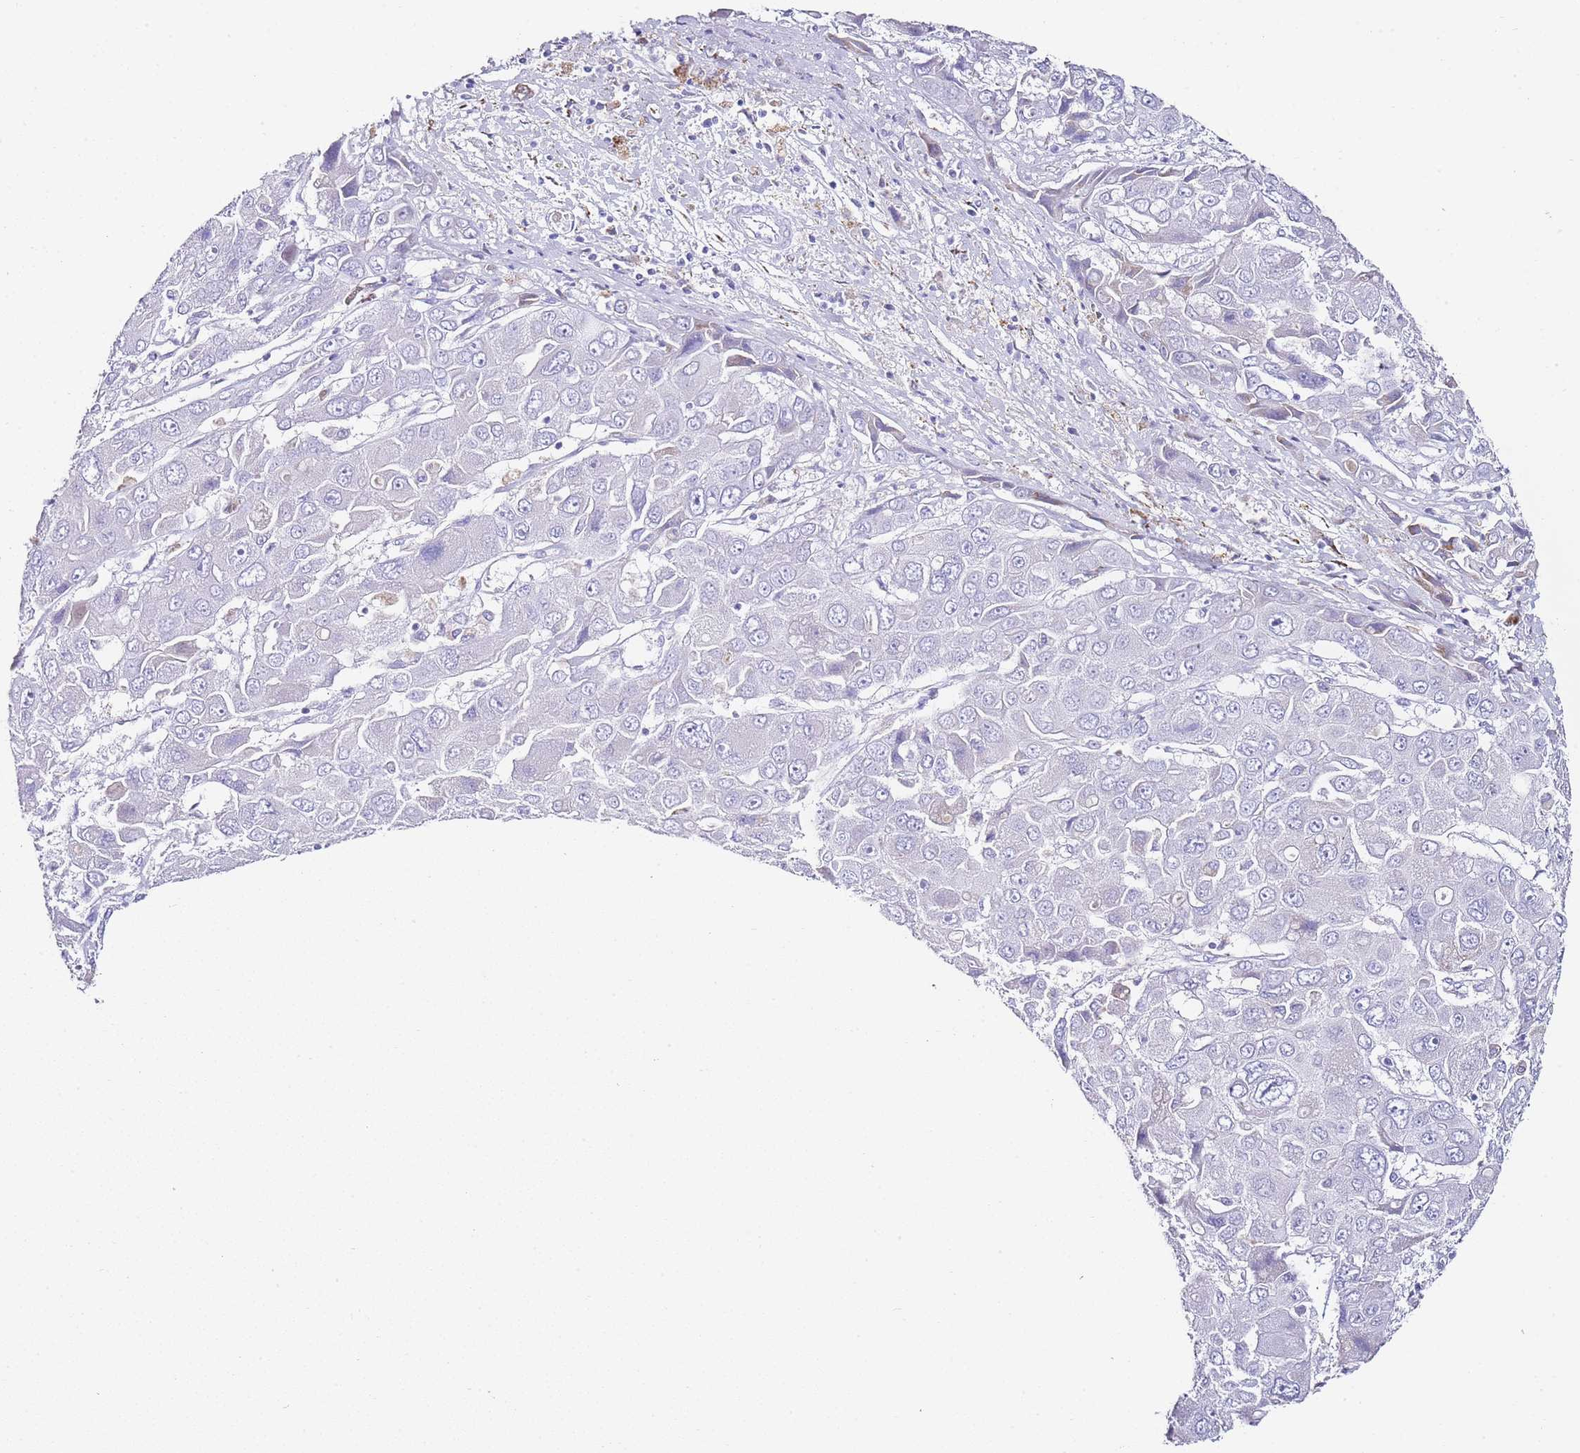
{"staining": {"intensity": "negative", "quantity": "none", "location": "none"}, "tissue": "liver cancer", "cell_type": "Tumor cells", "image_type": "cancer", "snomed": [{"axis": "morphology", "description": "Cholangiocarcinoma"}, {"axis": "topography", "description": "Liver"}], "caption": "DAB immunohistochemical staining of human liver cancer (cholangiocarcinoma) exhibits no significant expression in tumor cells. (Brightfield microscopy of DAB immunohistochemistry at high magnification).", "gene": "PTBP2", "patient": {"sex": "male", "age": 67}}